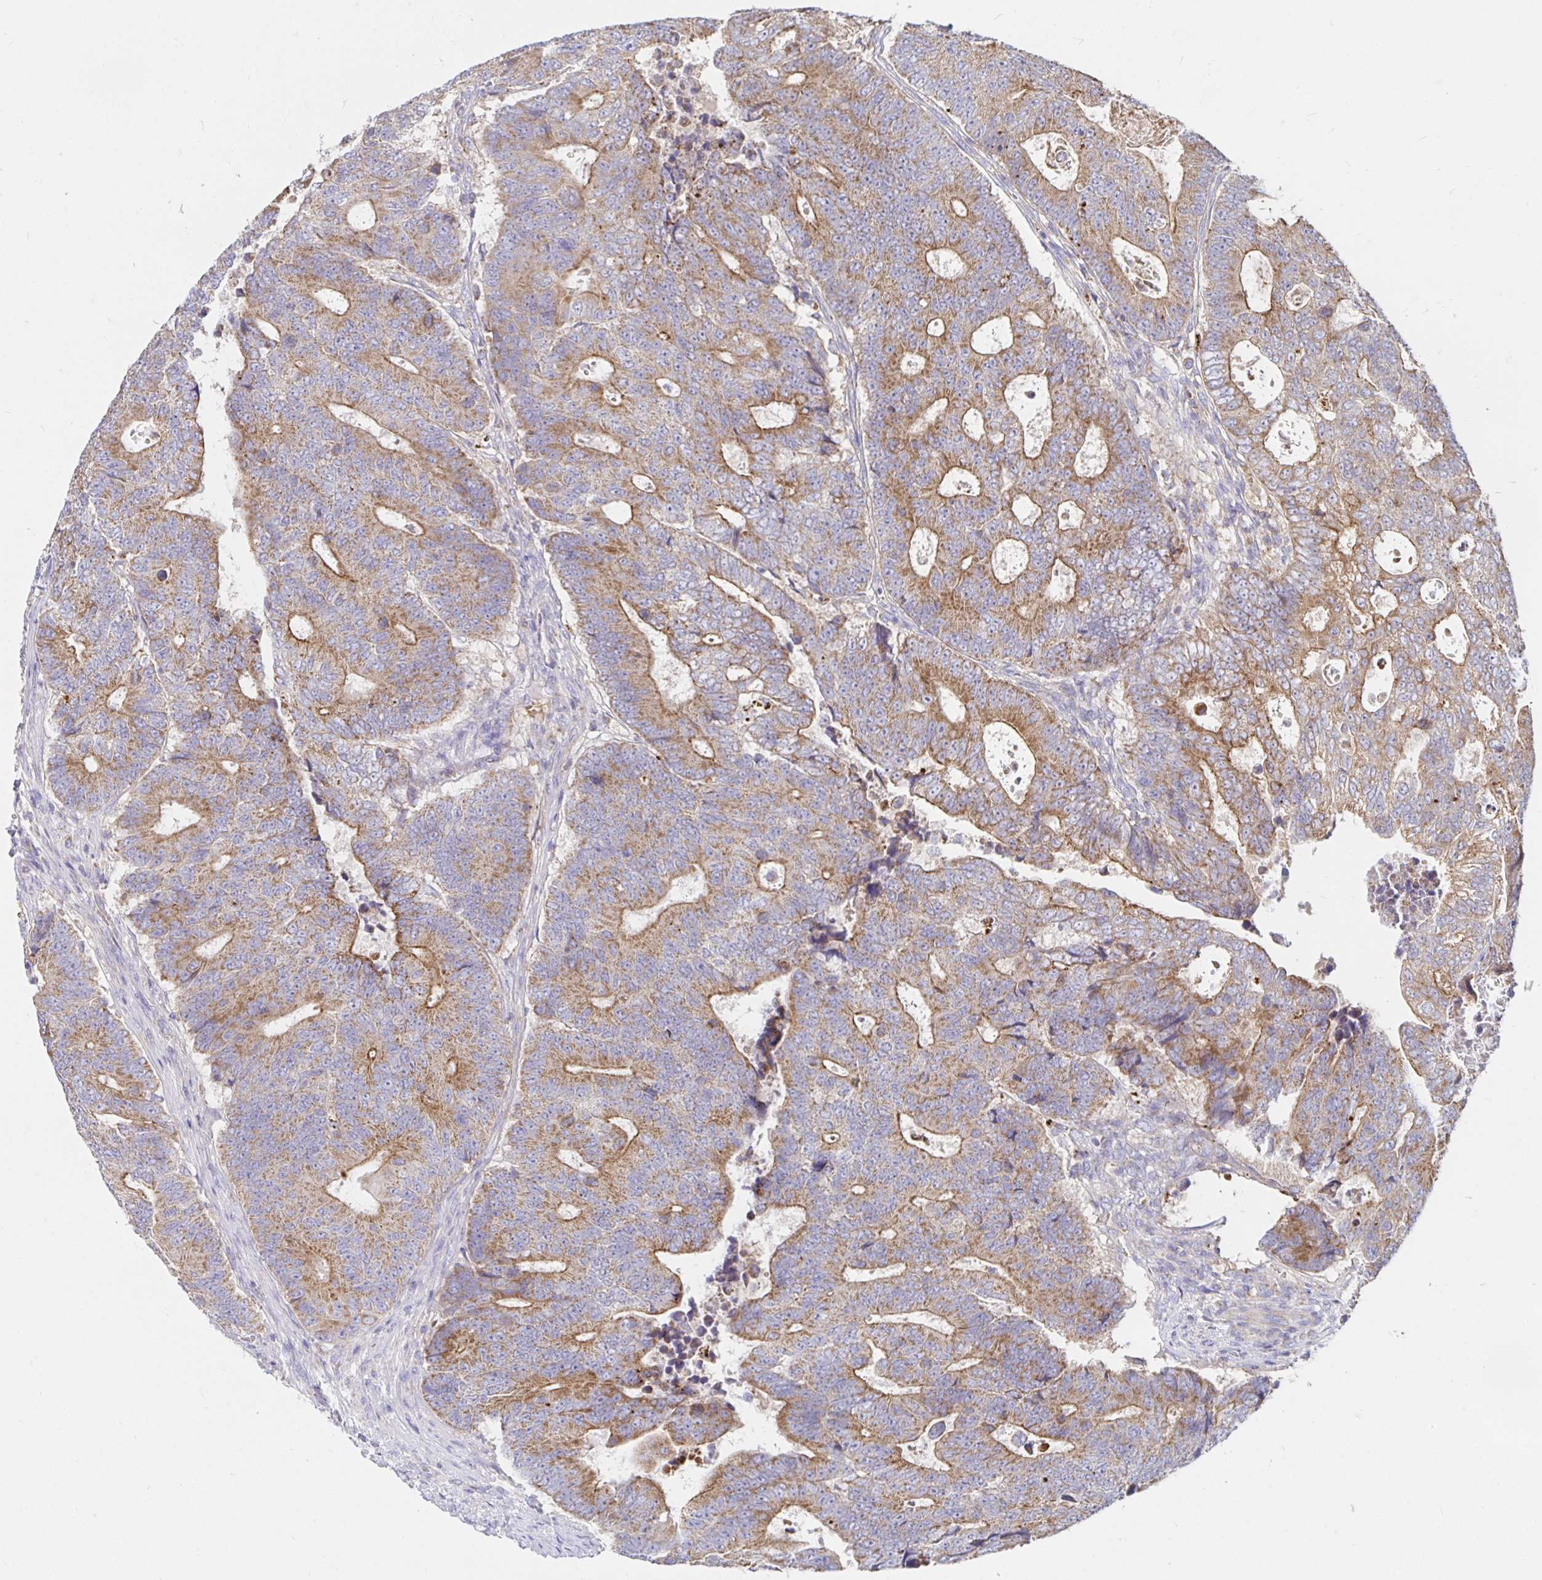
{"staining": {"intensity": "moderate", "quantity": ">75%", "location": "cytoplasmic/membranous"}, "tissue": "colorectal cancer", "cell_type": "Tumor cells", "image_type": "cancer", "snomed": [{"axis": "morphology", "description": "Adenocarcinoma, NOS"}, {"axis": "topography", "description": "Colon"}], "caption": "Human colorectal adenocarcinoma stained with a protein marker reveals moderate staining in tumor cells.", "gene": "PRDX3", "patient": {"sex": "female", "age": 48}}